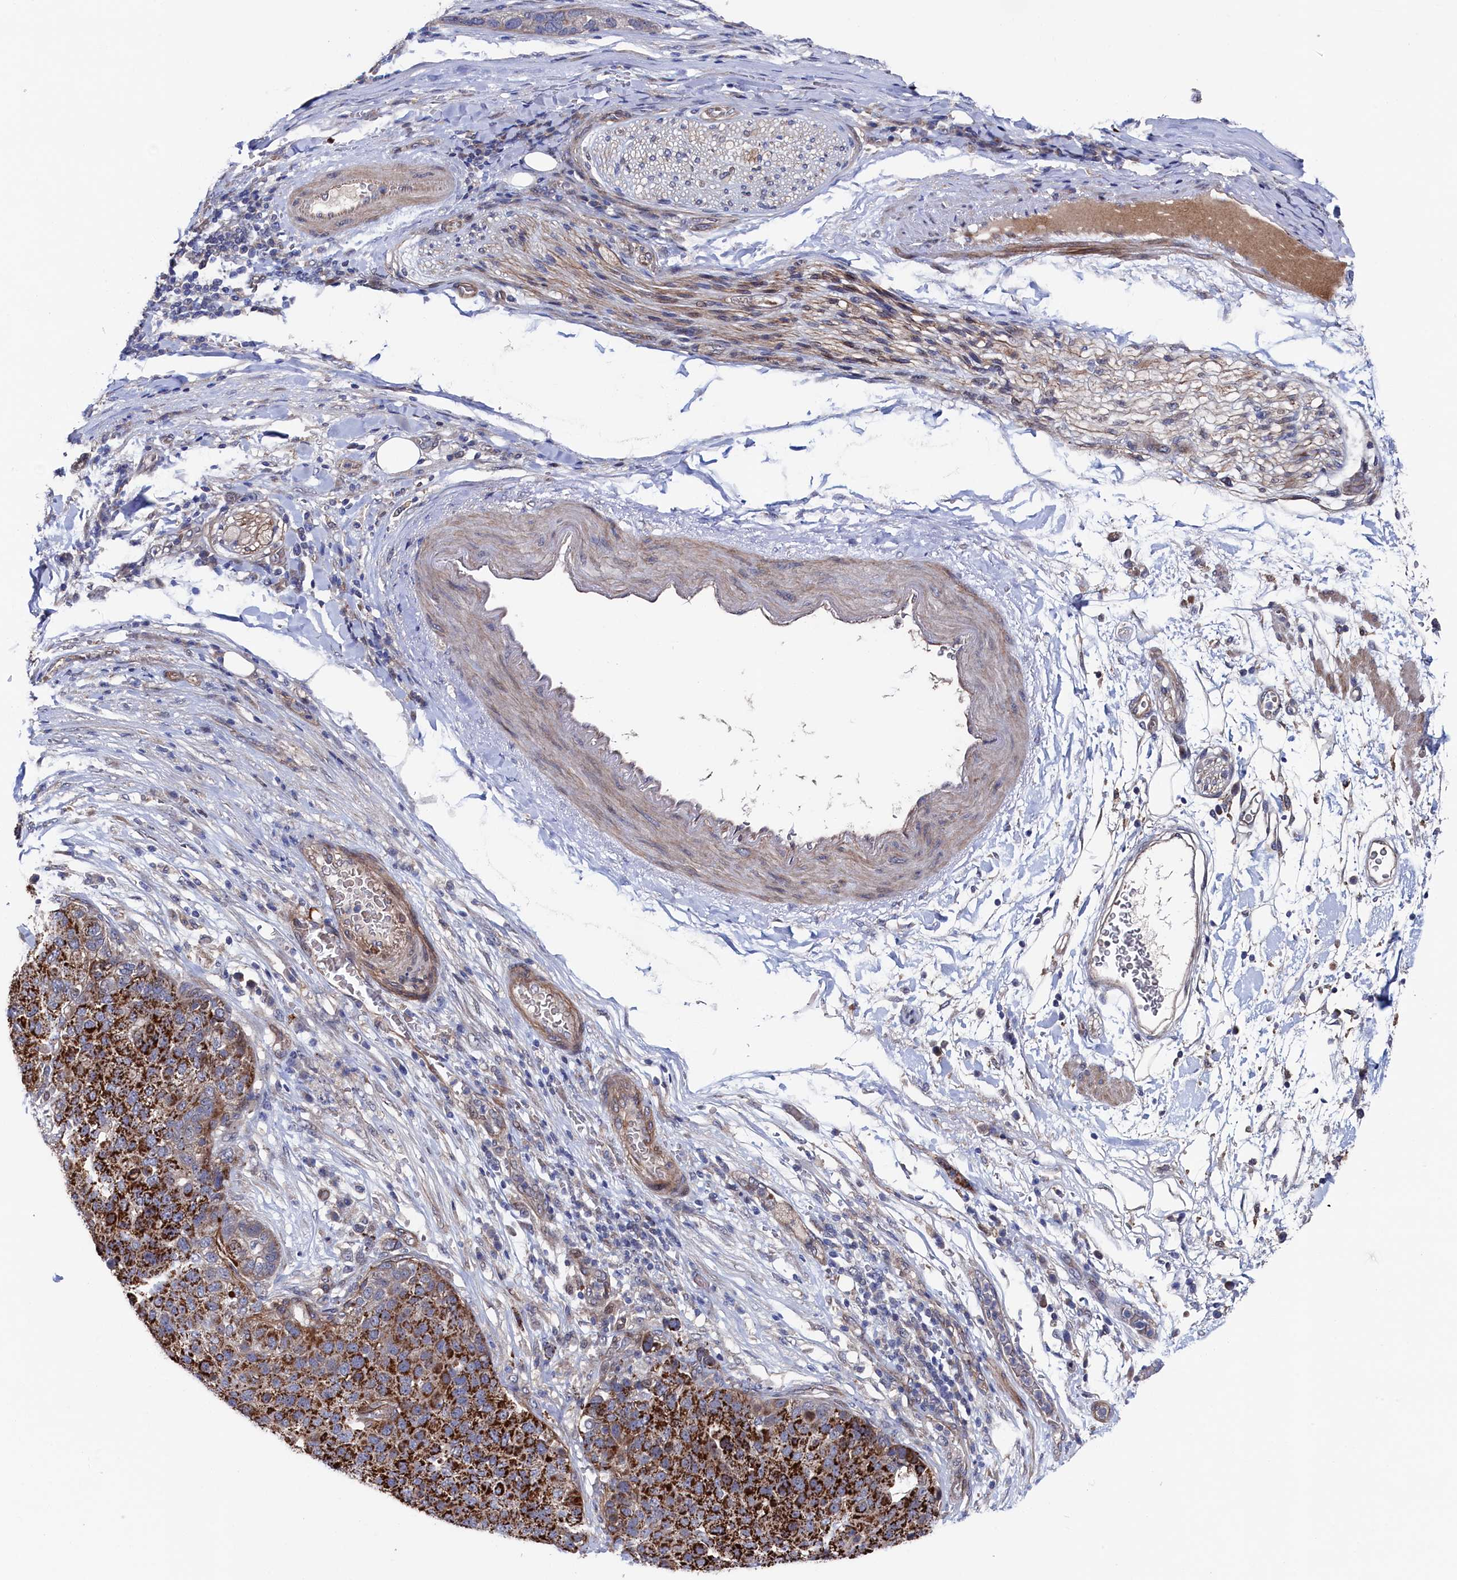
{"staining": {"intensity": "strong", "quantity": ">75%", "location": "cytoplasmic/membranous"}, "tissue": "pancreatic cancer", "cell_type": "Tumor cells", "image_type": "cancer", "snomed": [{"axis": "morphology", "description": "Adenocarcinoma, NOS"}, {"axis": "topography", "description": "Pancreas"}], "caption": "High-magnification brightfield microscopy of pancreatic cancer stained with DAB (brown) and counterstained with hematoxylin (blue). tumor cells exhibit strong cytoplasmic/membranous expression is identified in approximately>75% of cells.", "gene": "ZNF891", "patient": {"sex": "female", "age": 61}}